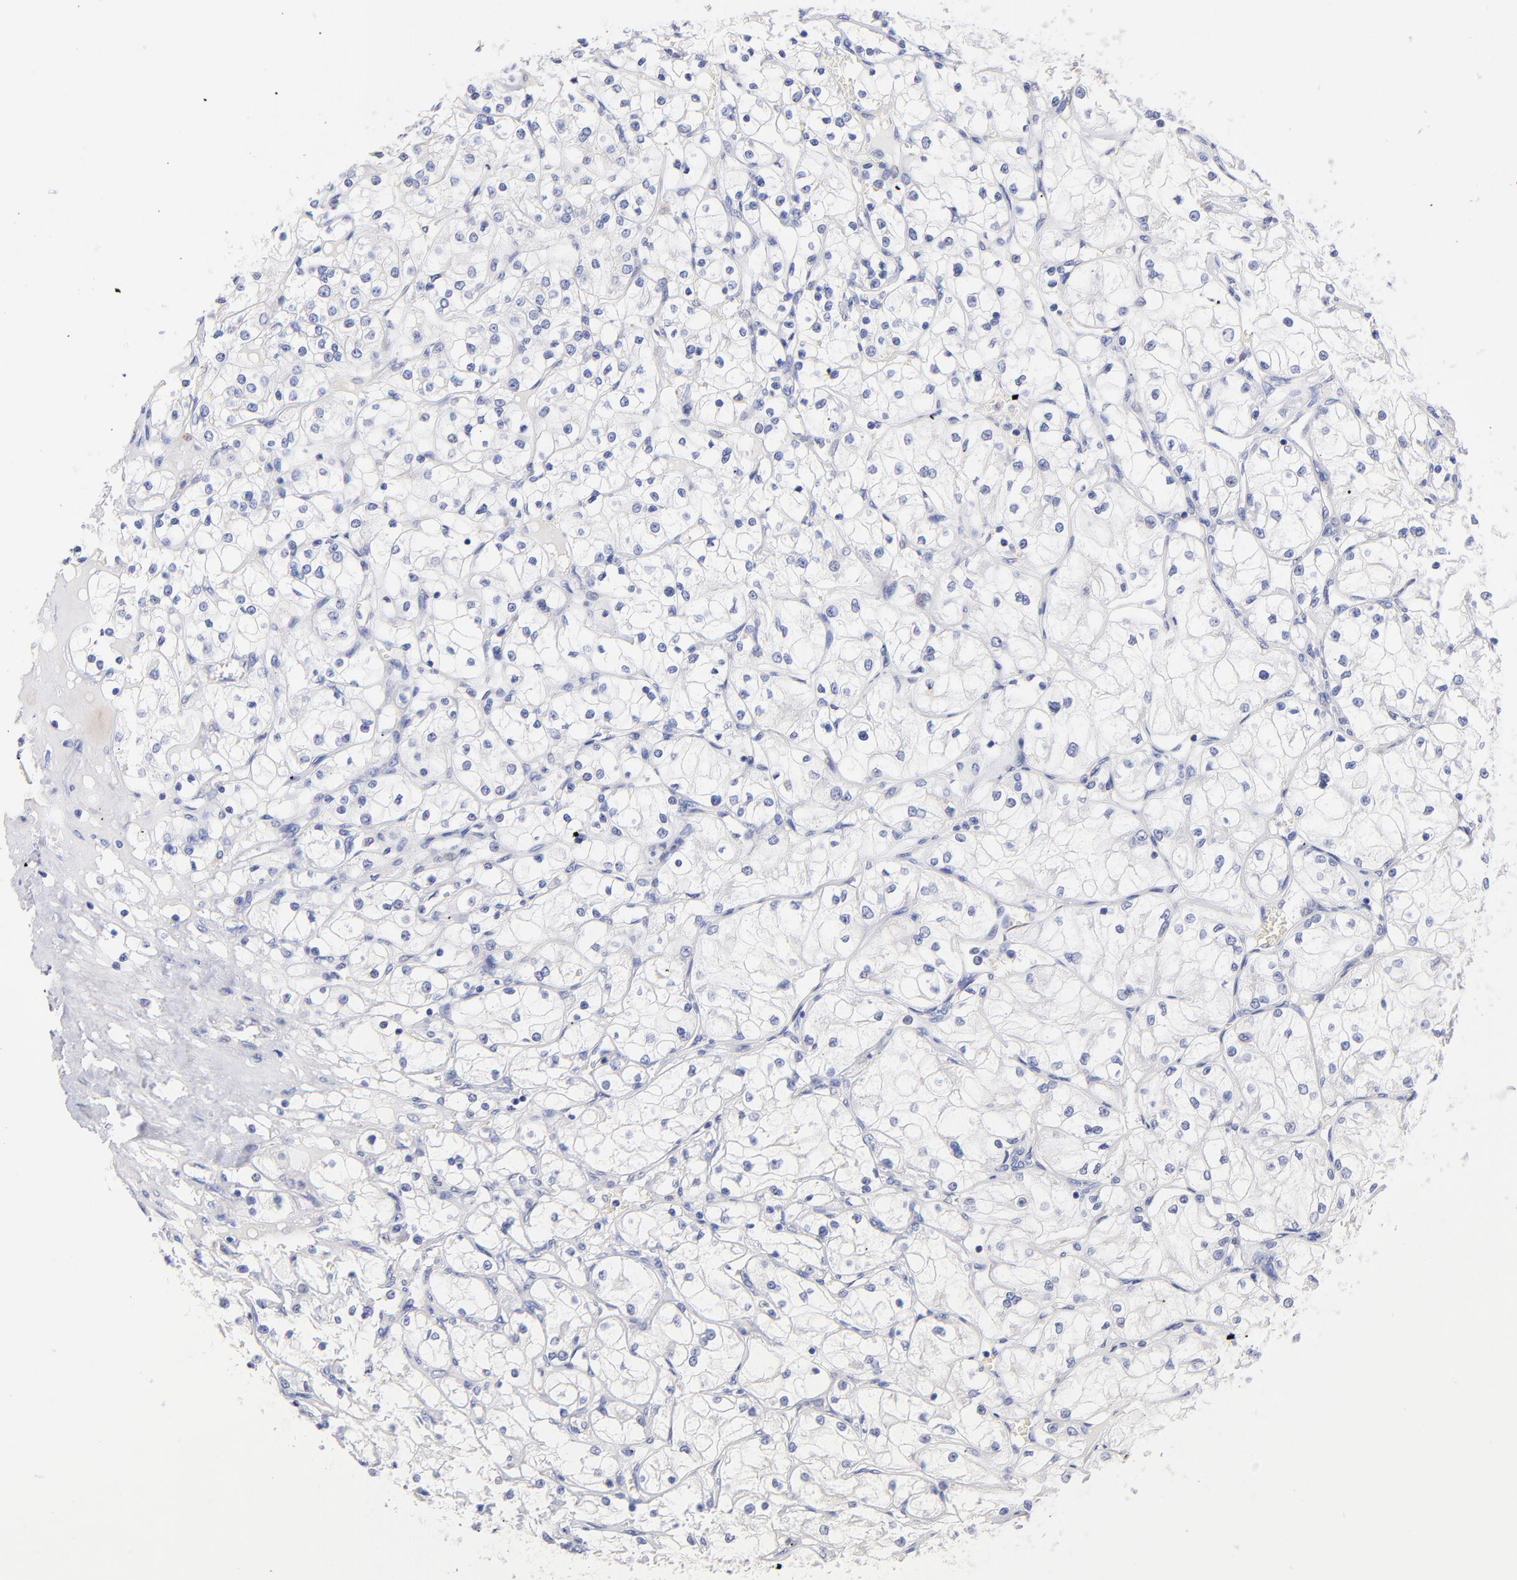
{"staining": {"intensity": "negative", "quantity": "none", "location": "none"}, "tissue": "renal cancer", "cell_type": "Tumor cells", "image_type": "cancer", "snomed": [{"axis": "morphology", "description": "Adenocarcinoma, NOS"}, {"axis": "topography", "description": "Kidney"}], "caption": "A micrograph of human renal cancer is negative for staining in tumor cells.", "gene": "CFAP57", "patient": {"sex": "male", "age": 61}}